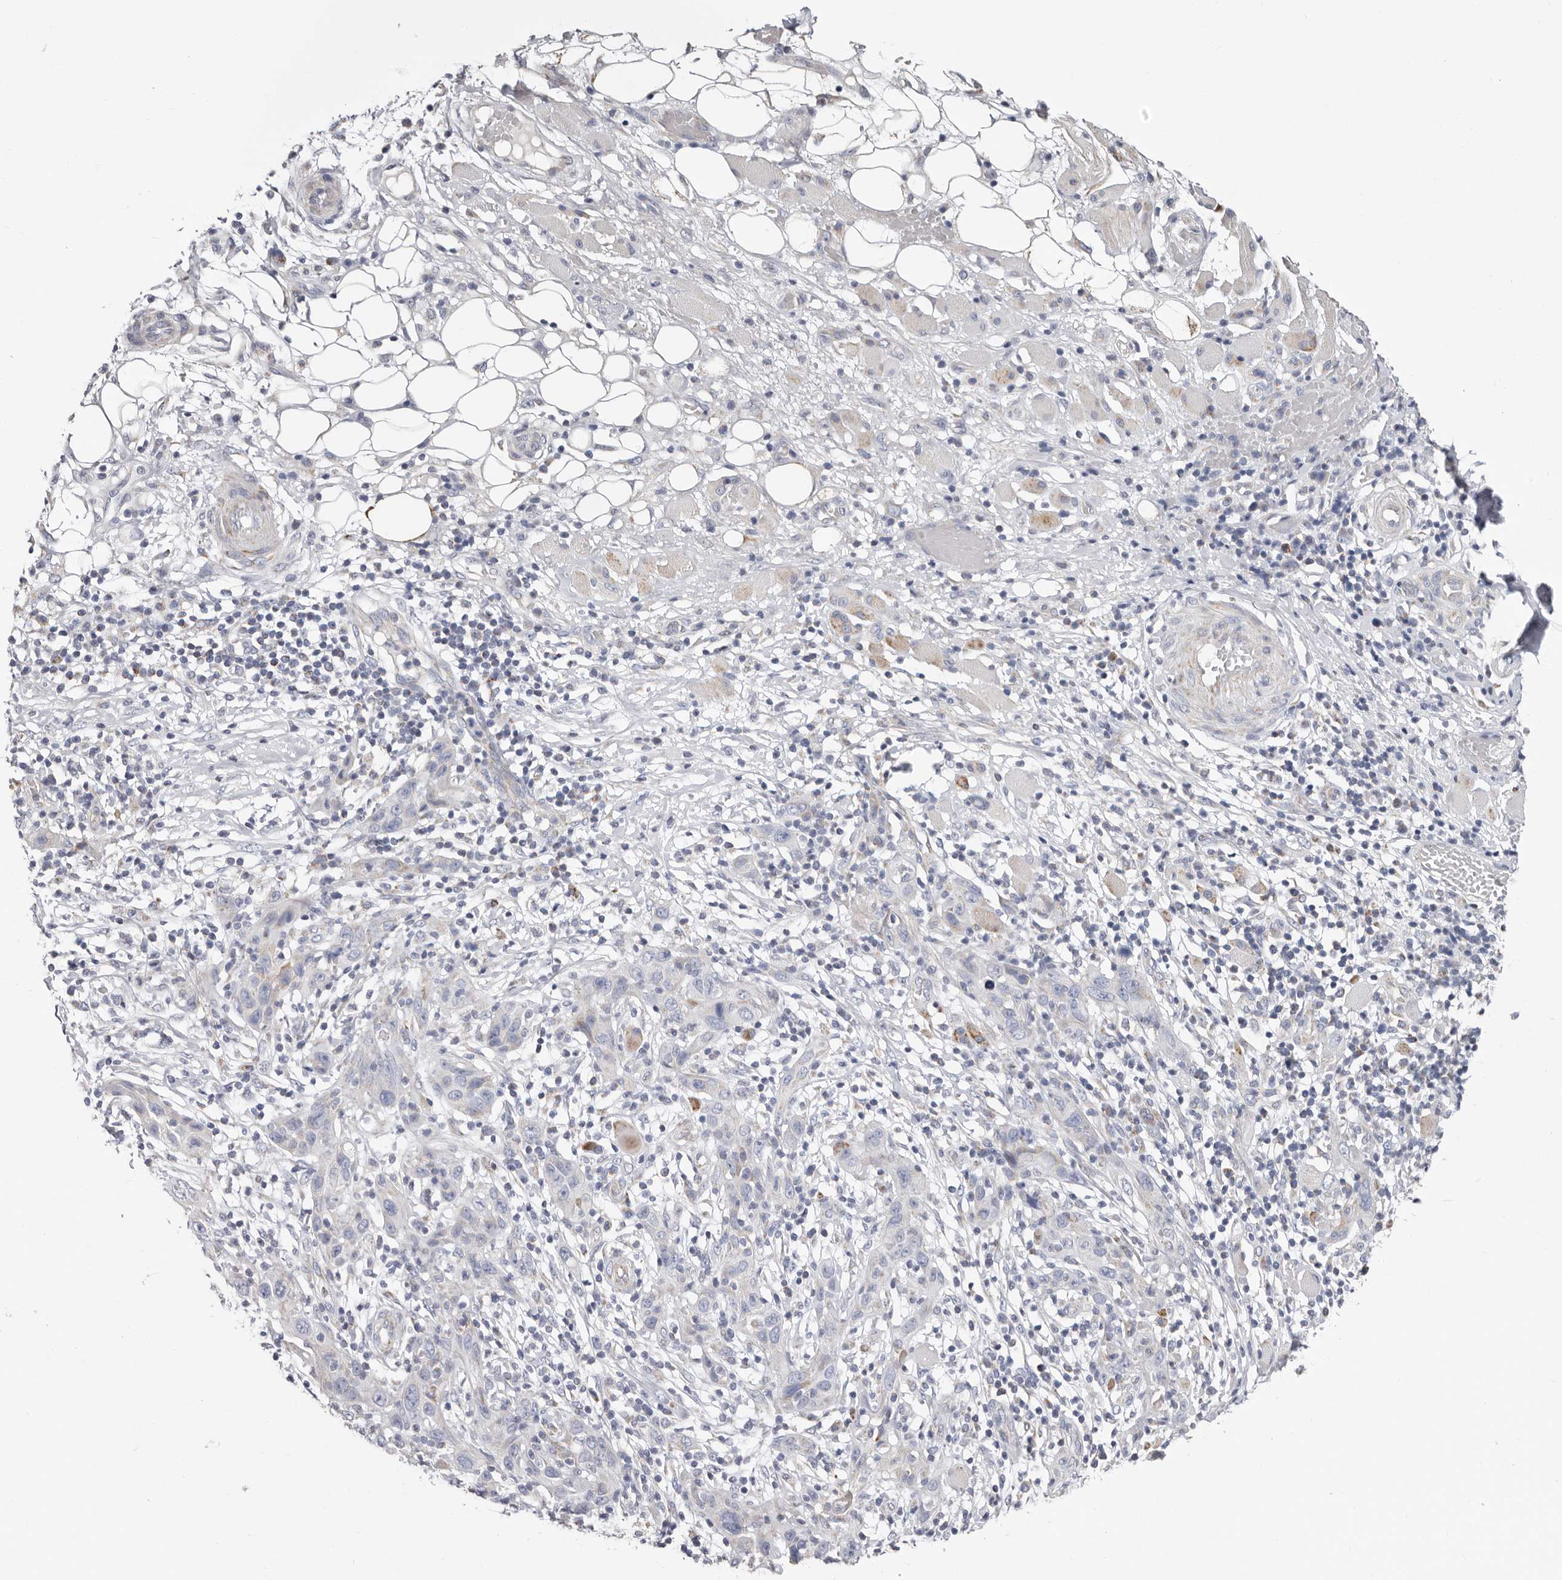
{"staining": {"intensity": "weak", "quantity": "<25%", "location": "cytoplasmic/membranous"}, "tissue": "skin cancer", "cell_type": "Tumor cells", "image_type": "cancer", "snomed": [{"axis": "morphology", "description": "Squamous cell carcinoma, NOS"}, {"axis": "topography", "description": "Skin"}], "caption": "This photomicrograph is of skin squamous cell carcinoma stained with immunohistochemistry to label a protein in brown with the nuclei are counter-stained blue. There is no staining in tumor cells. (DAB immunohistochemistry (IHC) with hematoxylin counter stain).", "gene": "RSPO2", "patient": {"sex": "female", "age": 88}}